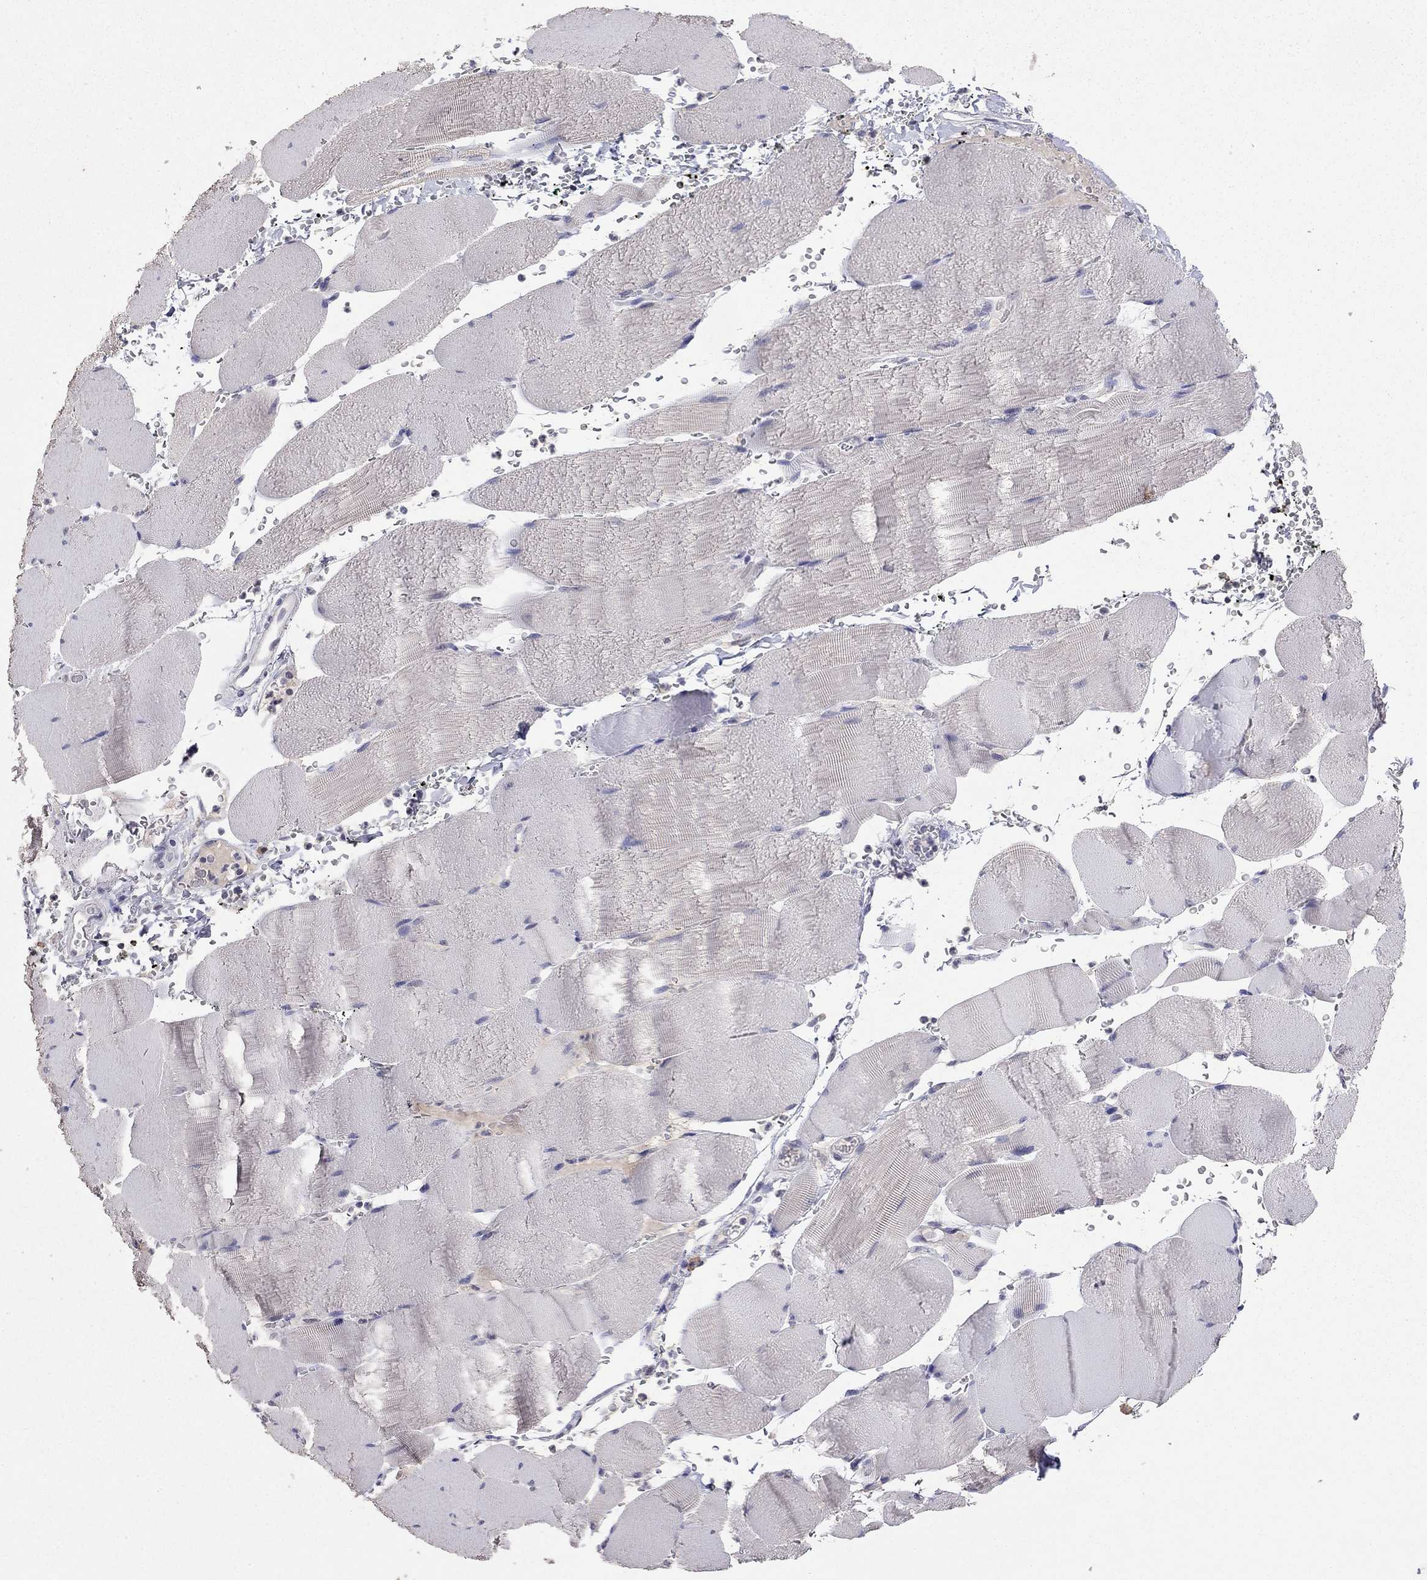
{"staining": {"intensity": "negative", "quantity": "none", "location": "none"}, "tissue": "skeletal muscle", "cell_type": "Myocytes", "image_type": "normal", "snomed": [{"axis": "morphology", "description": "Normal tissue, NOS"}, {"axis": "topography", "description": "Skeletal muscle"}], "caption": "Benign skeletal muscle was stained to show a protein in brown. There is no significant expression in myocytes.", "gene": "WNK3", "patient": {"sex": "male", "age": 56}}